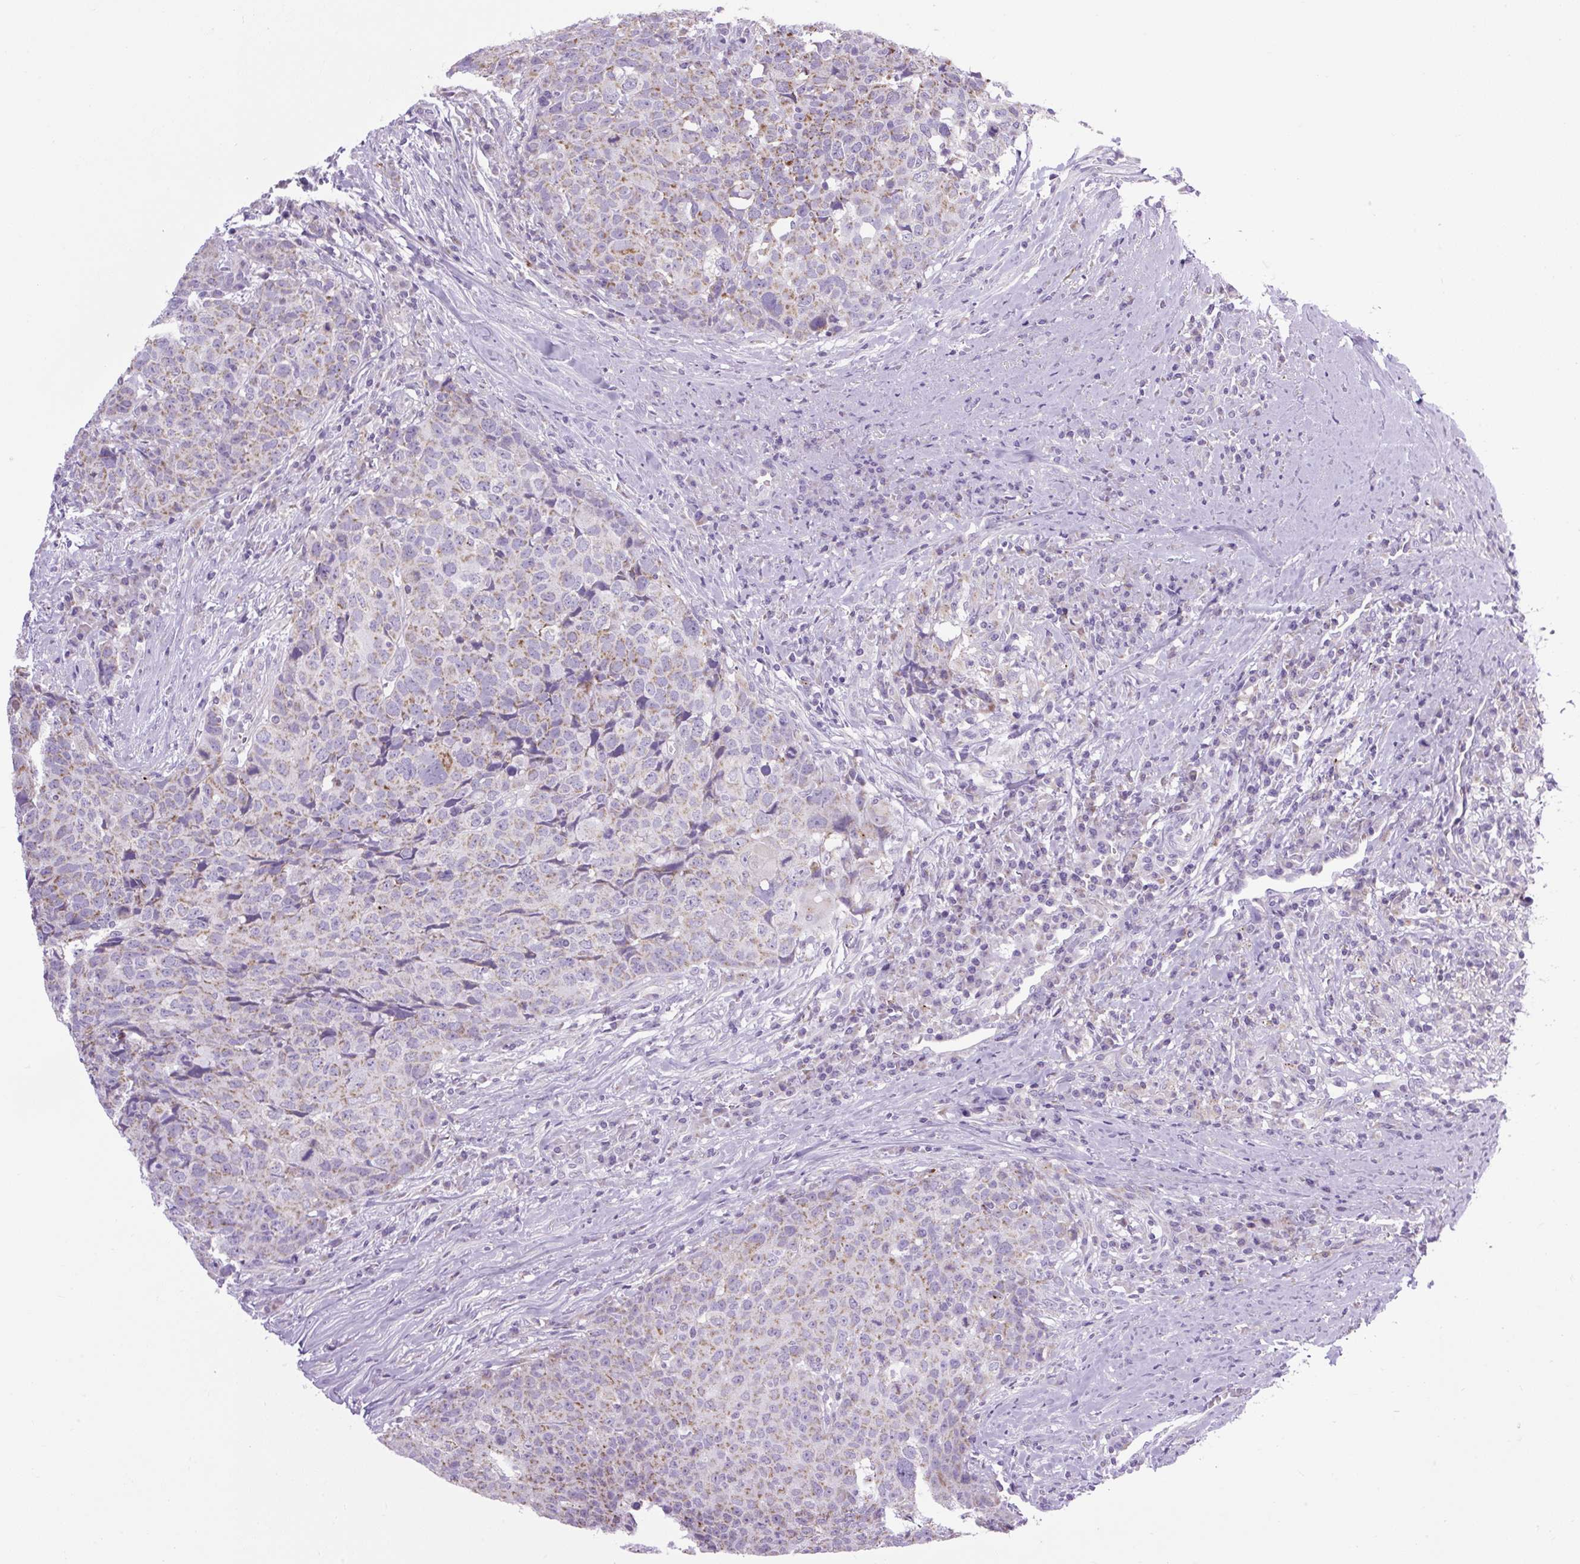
{"staining": {"intensity": "weak", "quantity": ">75%", "location": "cytoplasmic/membranous"}, "tissue": "head and neck cancer", "cell_type": "Tumor cells", "image_type": "cancer", "snomed": [{"axis": "morphology", "description": "Squamous cell carcinoma, NOS"}, {"axis": "topography", "description": "Head-Neck"}], "caption": "A brown stain shows weak cytoplasmic/membranous expression of a protein in head and neck cancer tumor cells.", "gene": "RNASE10", "patient": {"sex": "male", "age": 66}}